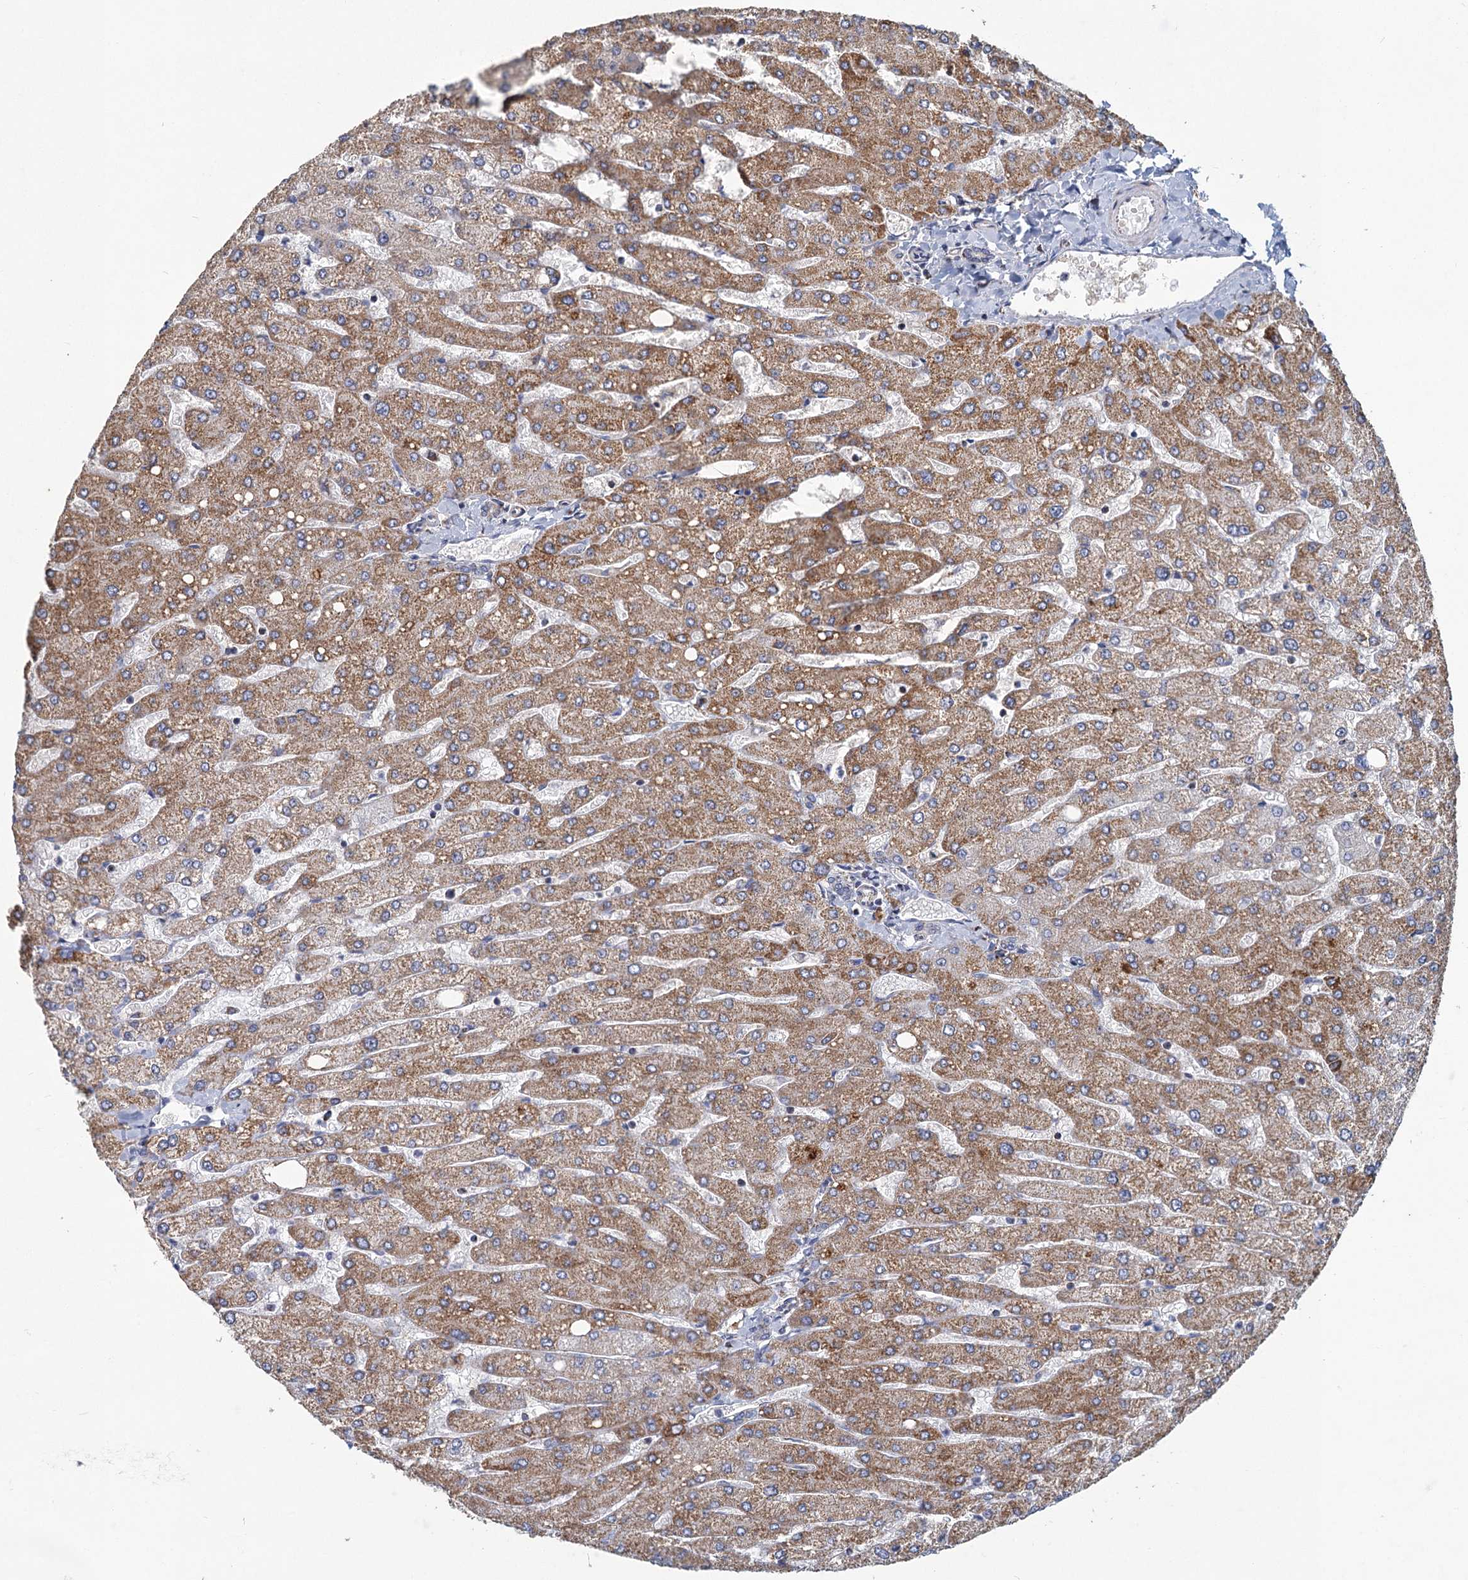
{"staining": {"intensity": "negative", "quantity": "none", "location": "none"}, "tissue": "liver", "cell_type": "Cholangiocytes", "image_type": "normal", "snomed": [{"axis": "morphology", "description": "Normal tissue, NOS"}, {"axis": "topography", "description": "Liver"}], "caption": "Liver stained for a protein using immunohistochemistry exhibits no positivity cholangiocytes.", "gene": "NDUFC2", "patient": {"sex": "male", "age": 55}}